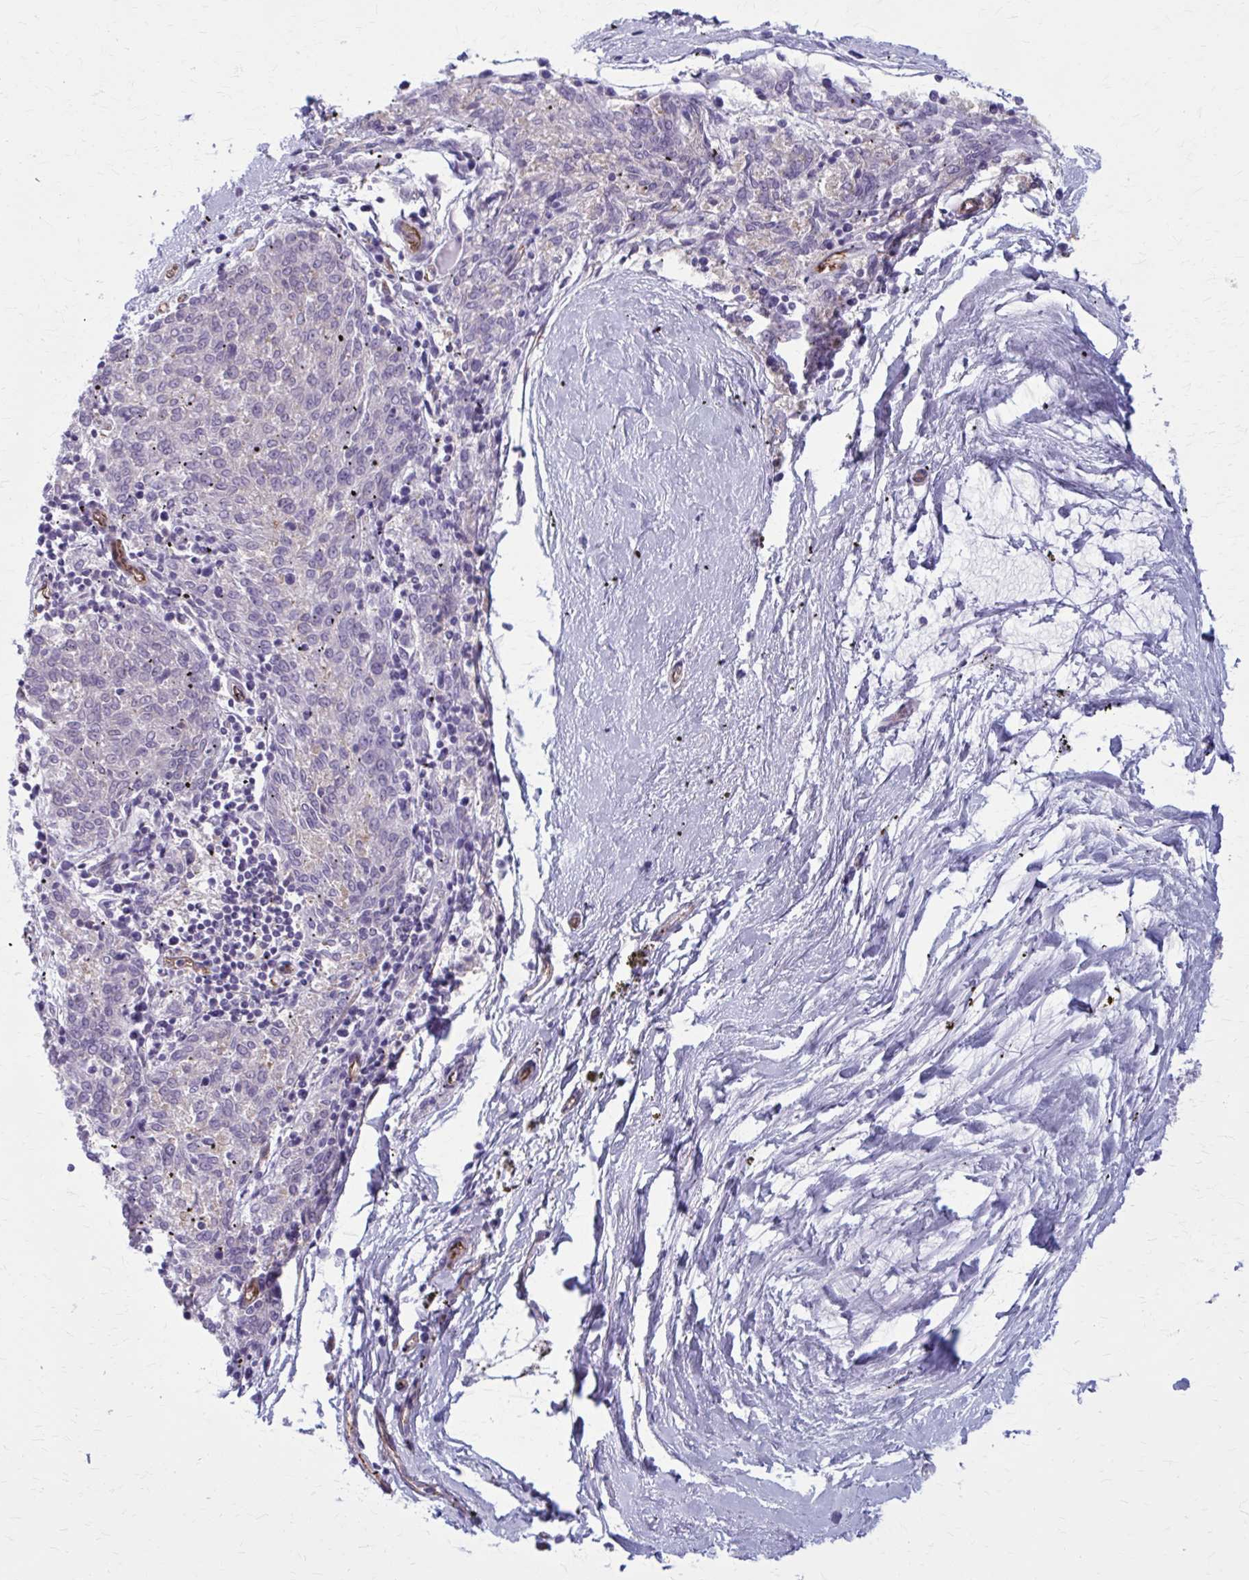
{"staining": {"intensity": "negative", "quantity": "none", "location": "none"}, "tissue": "melanoma", "cell_type": "Tumor cells", "image_type": "cancer", "snomed": [{"axis": "morphology", "description": "Malignant melanoma, NOS"}, {"axis": "topography", "description": "Skin"}], "caption": "This image is of malignant melanoma stained with immunohistochemistry to label a protein in brown with the nuclei are counter-stained blue. There is no positivity in tumor cells.", "gene": "ZDHHC7", "patient": {"sex": "female", "age": 72}}